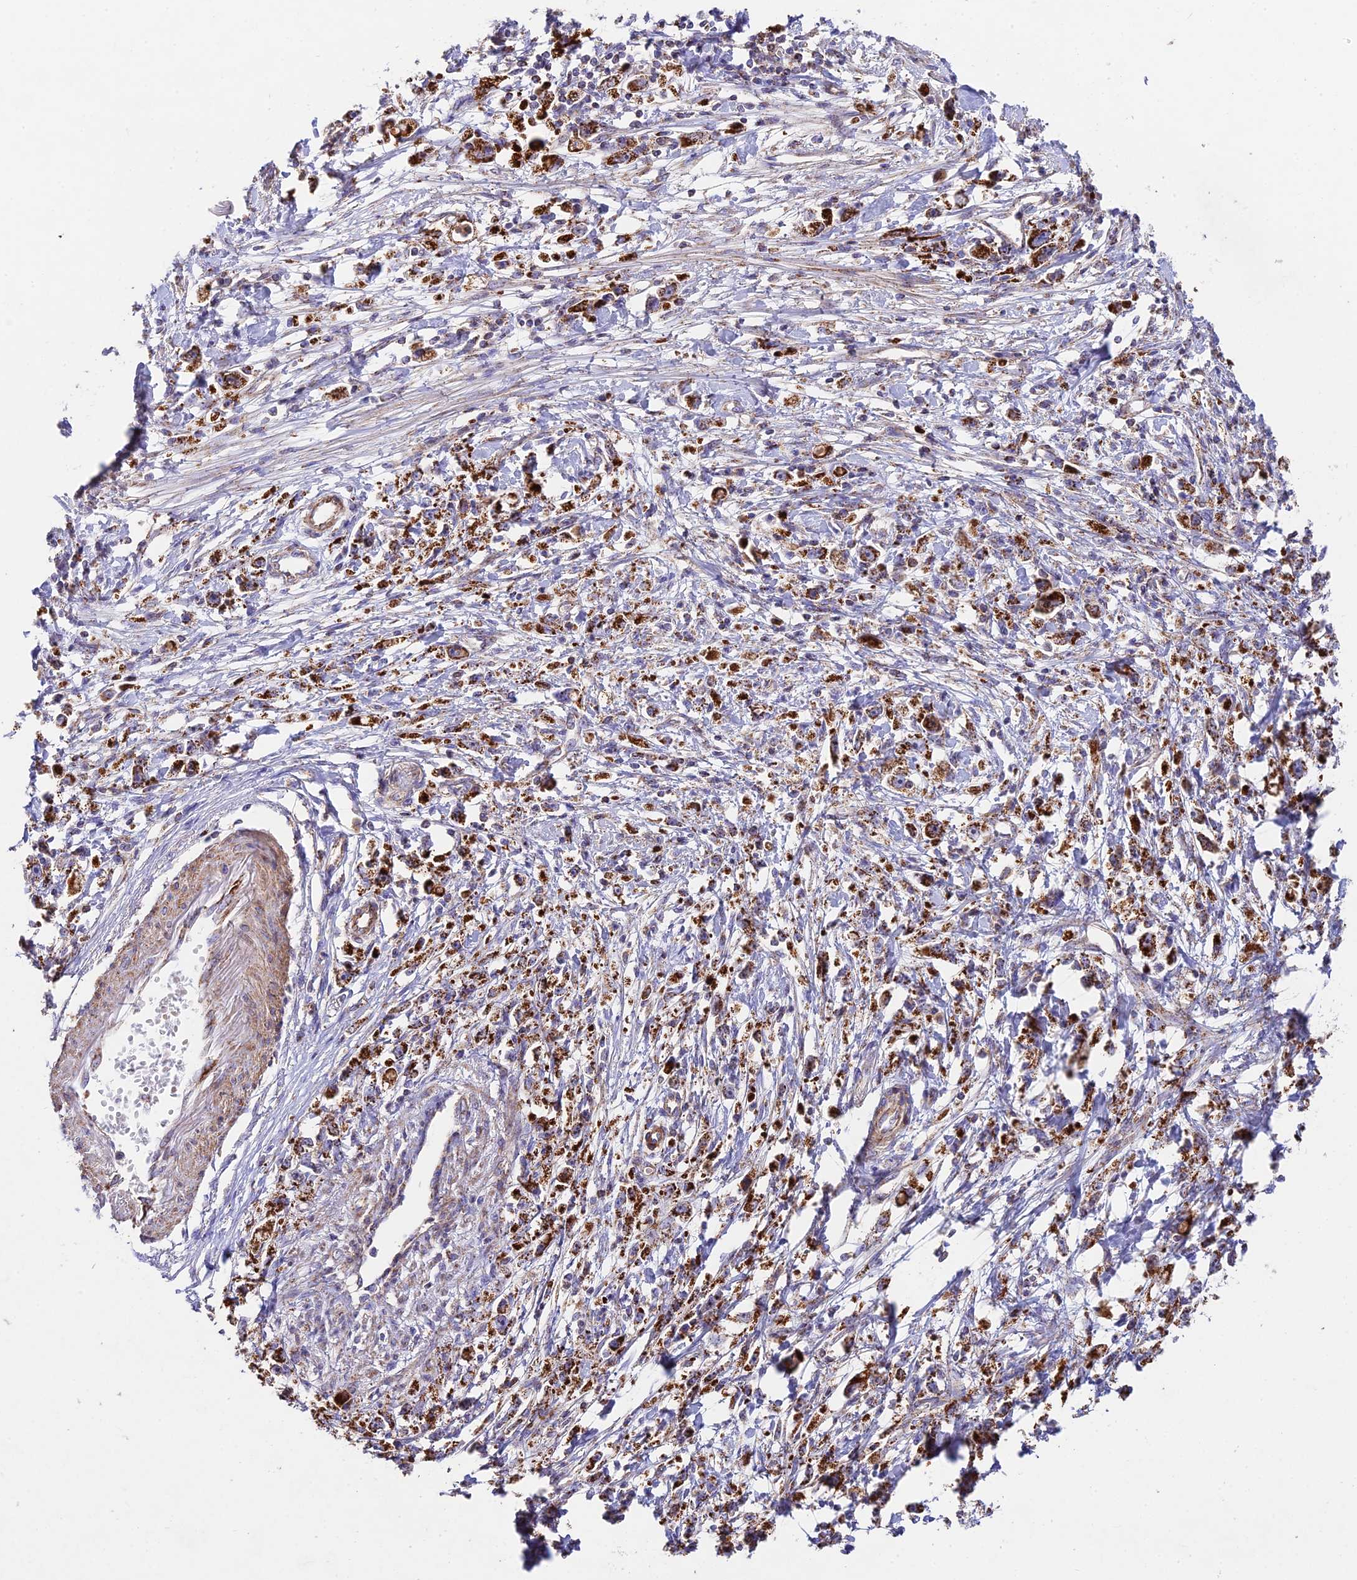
{"staining": {"intensity": "strong", "quantity": ">75%", "location": "cytoplasmic/membranous"}, "tissue": "stomach cancer", "cell_type": "Tumor cells", "image_type": "cancer", "snomed": [{"axis": "morphology", "description": "Adenocarcinoma, NOS"}, {"axis": "topography", "description": "Stomach"}], "caption": "Immunohistochemistry (IHC) histopathology image of neoplastic tissue: human stomach adenocarcinoma stained using immunohistochemistry exhibits high levels of strong protein expression localized specifically in the cytoplasmic/membranous of tumor cells, appearing as a cytoplasmic/membranous brown color.", "gene": "KHDC3L", "patient": {"sex": "female", "age": 59}}